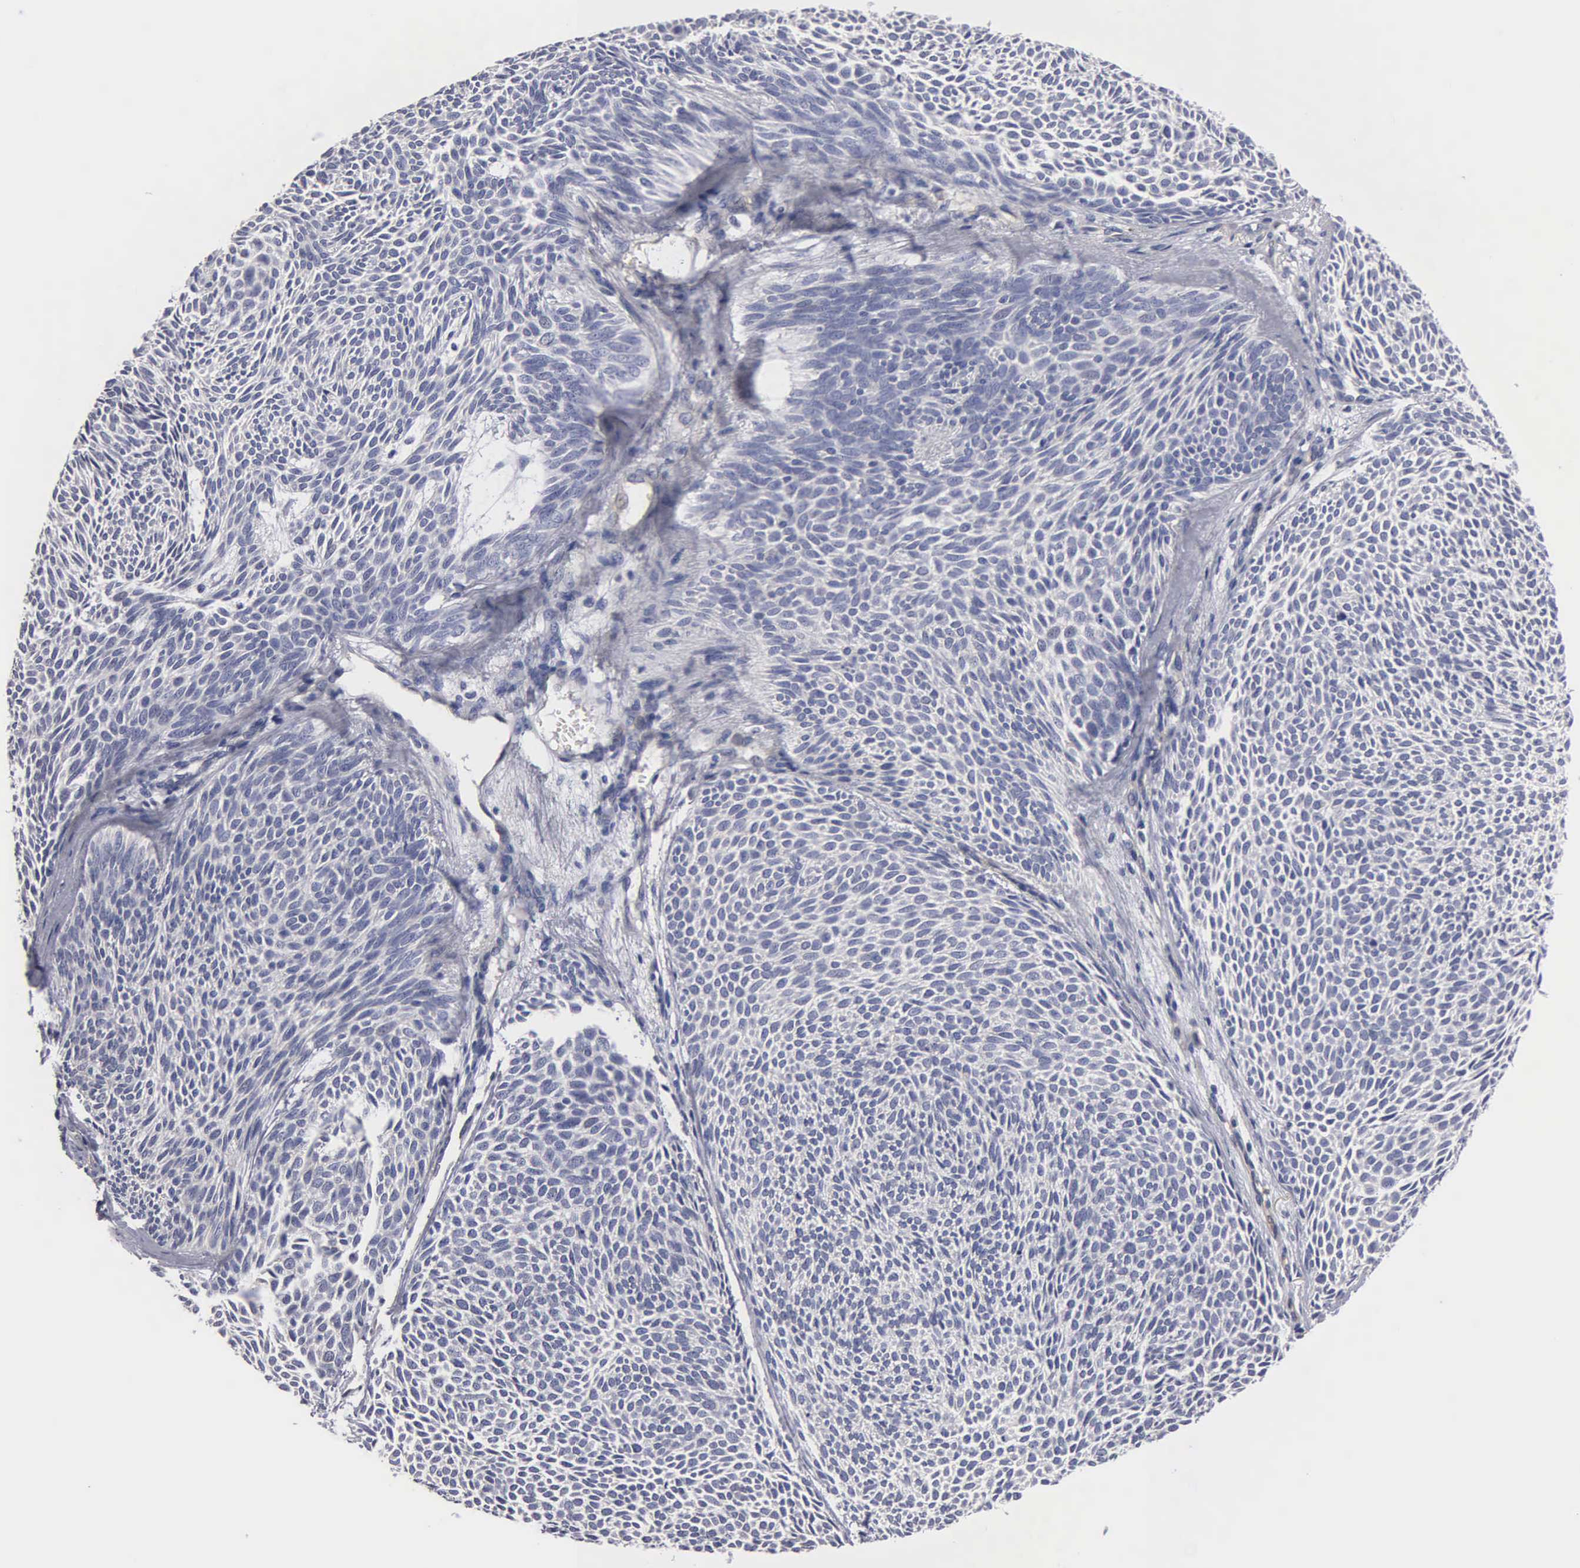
{"staining": {"intensity": "negative", "quantity": "none", "location": "none"}, "tissue": "skin cancer", "cell_type": "Tumor cells", "image_type": "cancer", "snomed": [{"axis": "morphology", "description": "Basal cell carcinoma"}, {"axis": "topography", "description": "Skin"}], "caption": "Tumor cells show no significant positivity in skin basal cell carcinoma.", "gene": "RDX", "patient": {"sex": "male", "age": 84}}